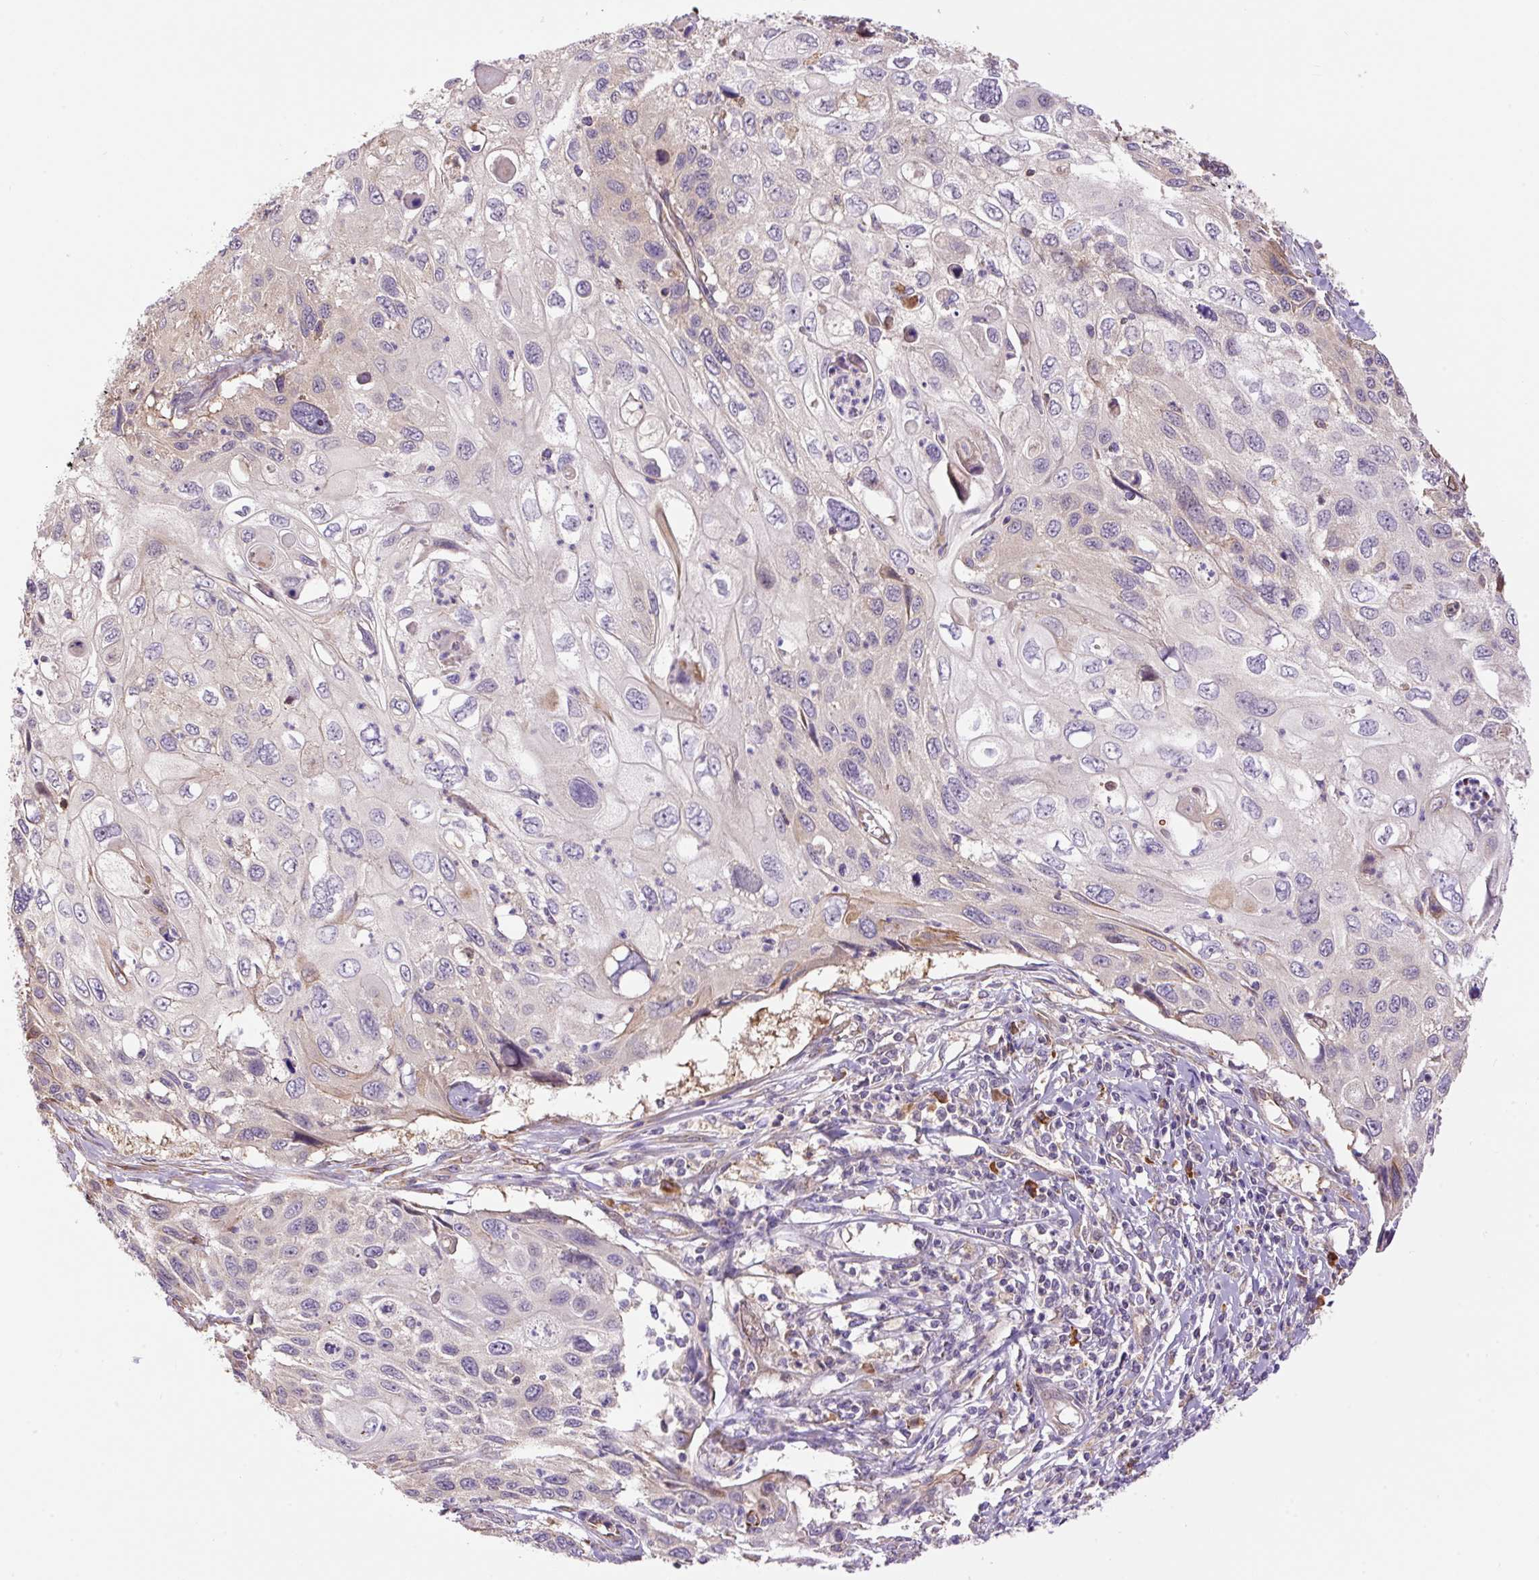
{"staining": {"intensity": "weak", "quantity": "<25%", "location": "cytoplasmic/membranous"}, "tissue": "cervical cancer", "cell_type": "Tumor cells", "image_type": "cancer", "snomed": [{"axis": "morphology", "description": "Squamous cell carcinoma, NOS"}, {"axis": "topography", "description": "Cervix"}], "caption": "The histopathology image reveals no staining of tumor cells in cervical cancer. The staining is performed using DAB (3,3'-diaminobenzidine) brown chromogen with nuclei counter-stained in using hematoxylin.", "gene": "PPME1", "patient": {"sex": "female", "age": 70}}